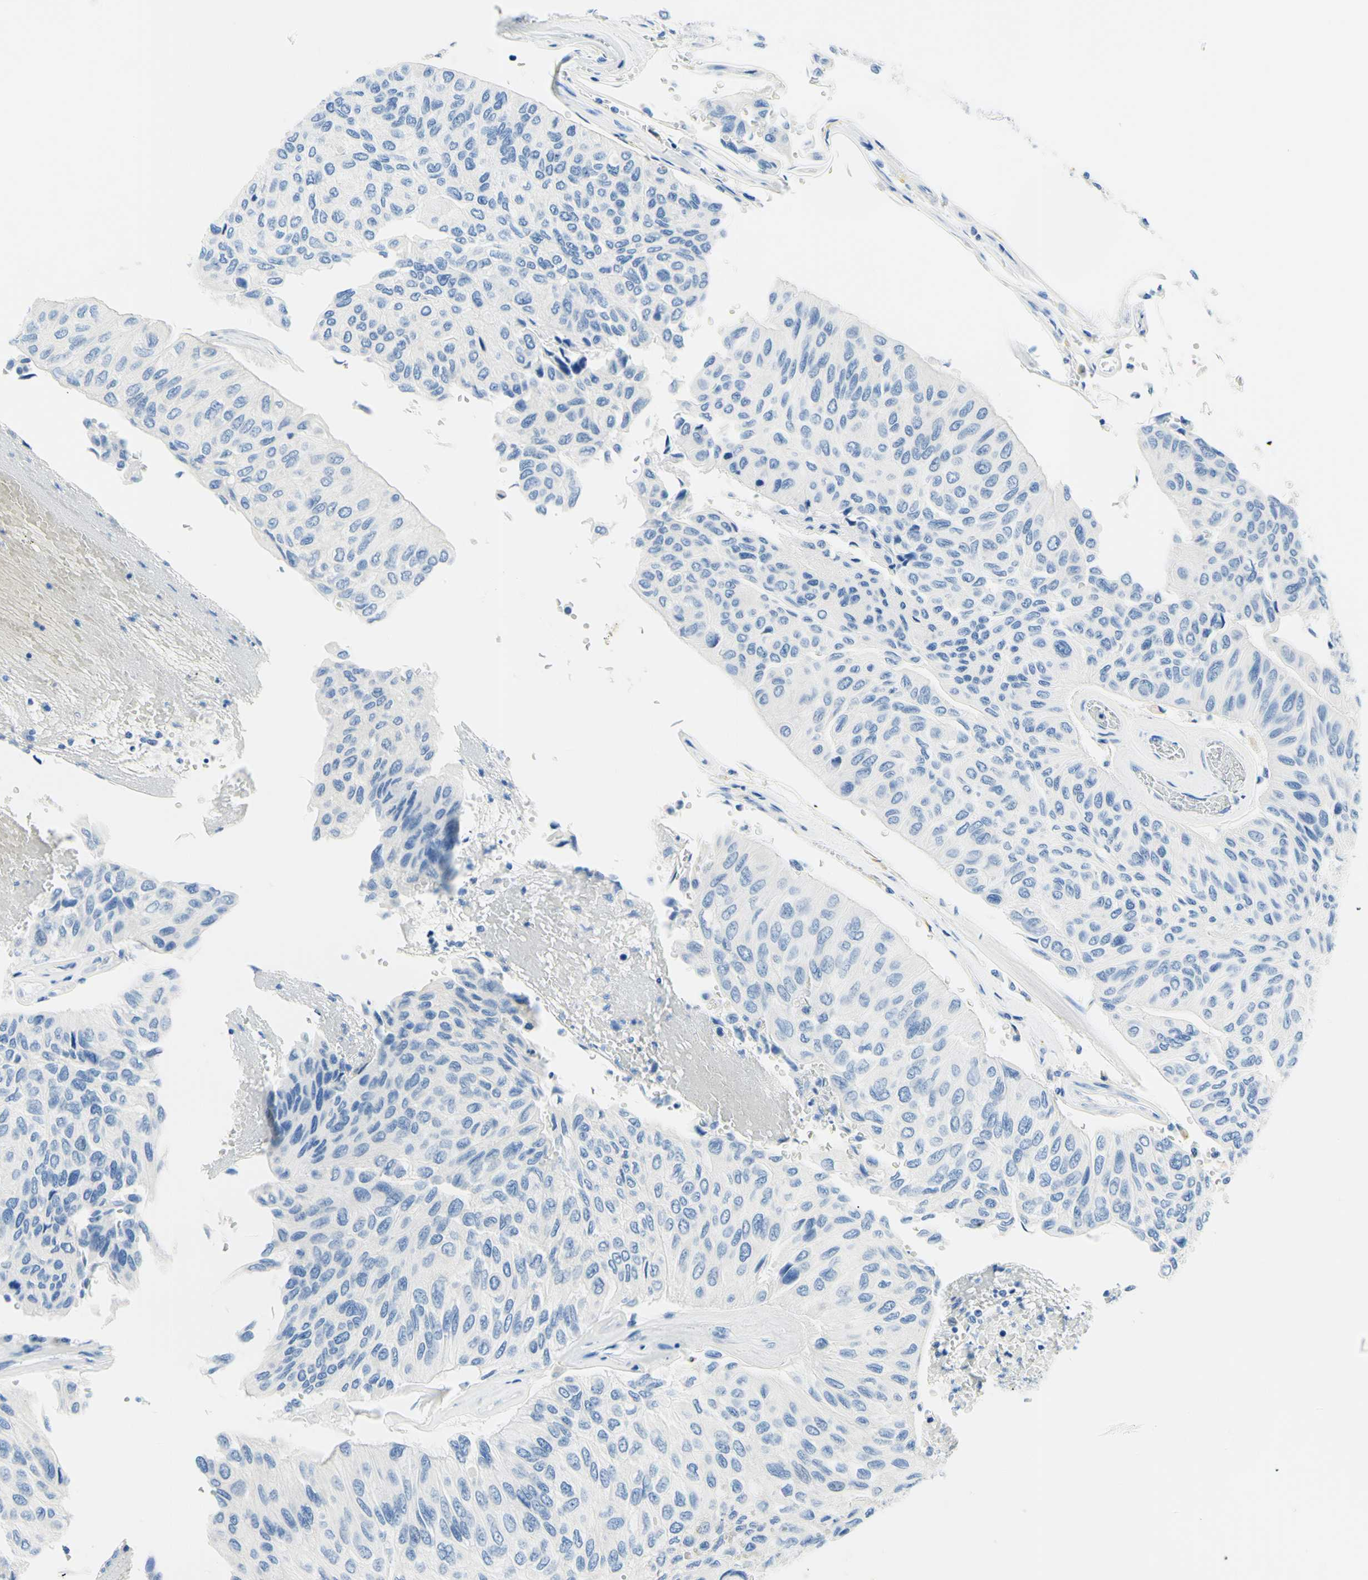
{"staining": {"intensity": "negative", "quantity": "none", "location": "none"}, "tissue": "urothelial cancer", "cell_type": "Tumor cells", "image_type": "cancer", "snomed": [{"axis": "morphology", "description": "Urothelial carcinoma, High grade"}, {"axis": "topography", "description": "Urinary bladder"}], "caption": "DAB (3,3'-diaminobenzidine) immunohistochemical staining of urothelial carcinoma (high-grade) shows no significant positivity in tumor cells.", "gene": "MYH2", "patient": {"sex": "male", "age": 66}}